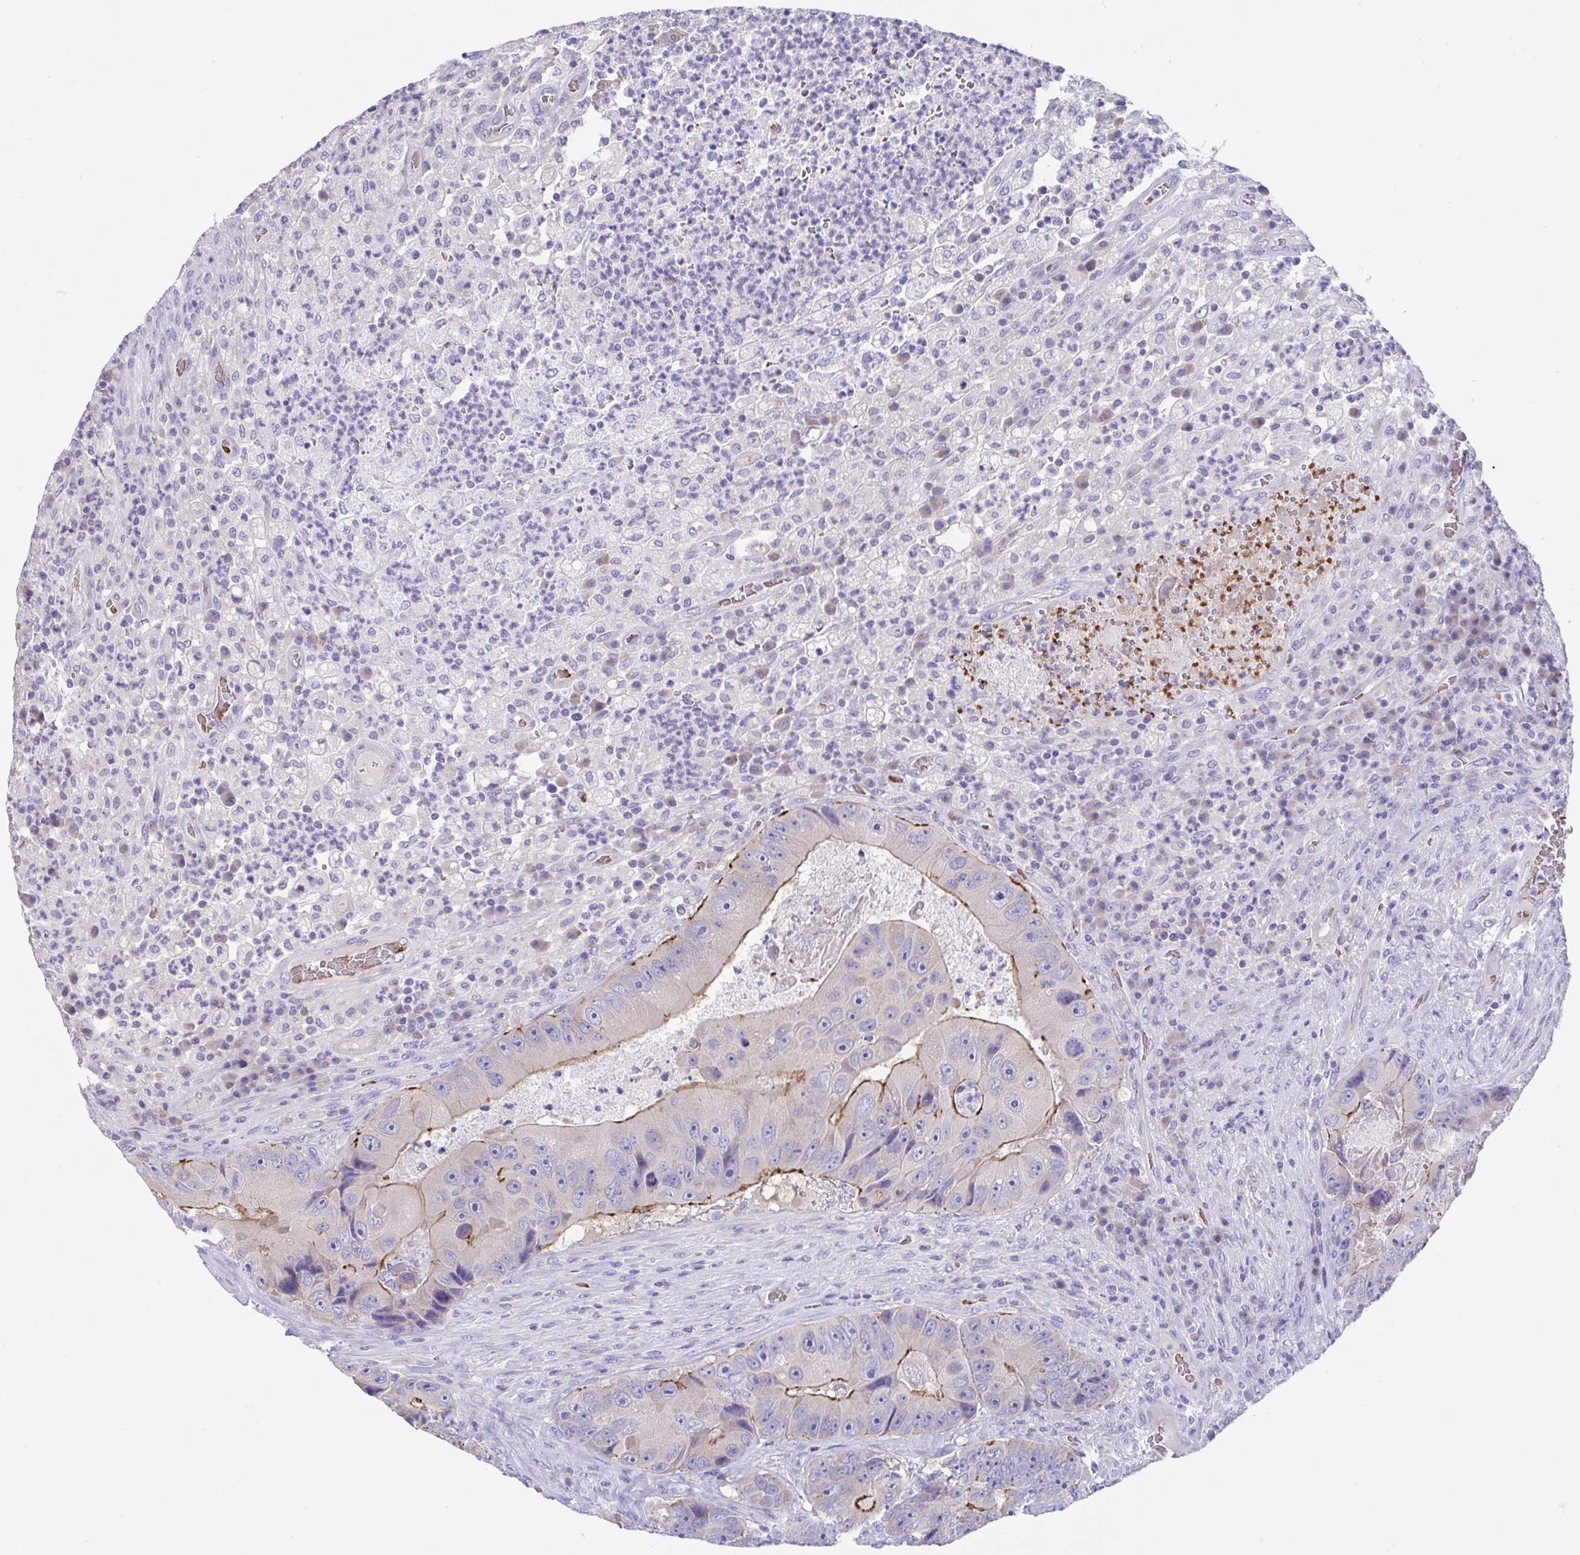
{"staining": {"intensity": "moderate", "quantity": "<25%", "location": "cytoplasmic/membranous"}, "tissue": "colorectal cancer", "cell_type": "Tumor cells", "image_type": "cancer", "snomed": [{"axis": "morphology", "description": "Adenocarcinoma, NOS"}, {"axis": "topography", "description": "Colon"}], "caption": "Immunohistochemistry (IHC) (DAB) staining of human colorectal cancer (adenocarcinoma) displays moderate cytoplasmic/membranous protein expression in approximately <25% of tumor cells.", "gene": "TTC30B", "patient": {"sex": "female", "age": 86}}